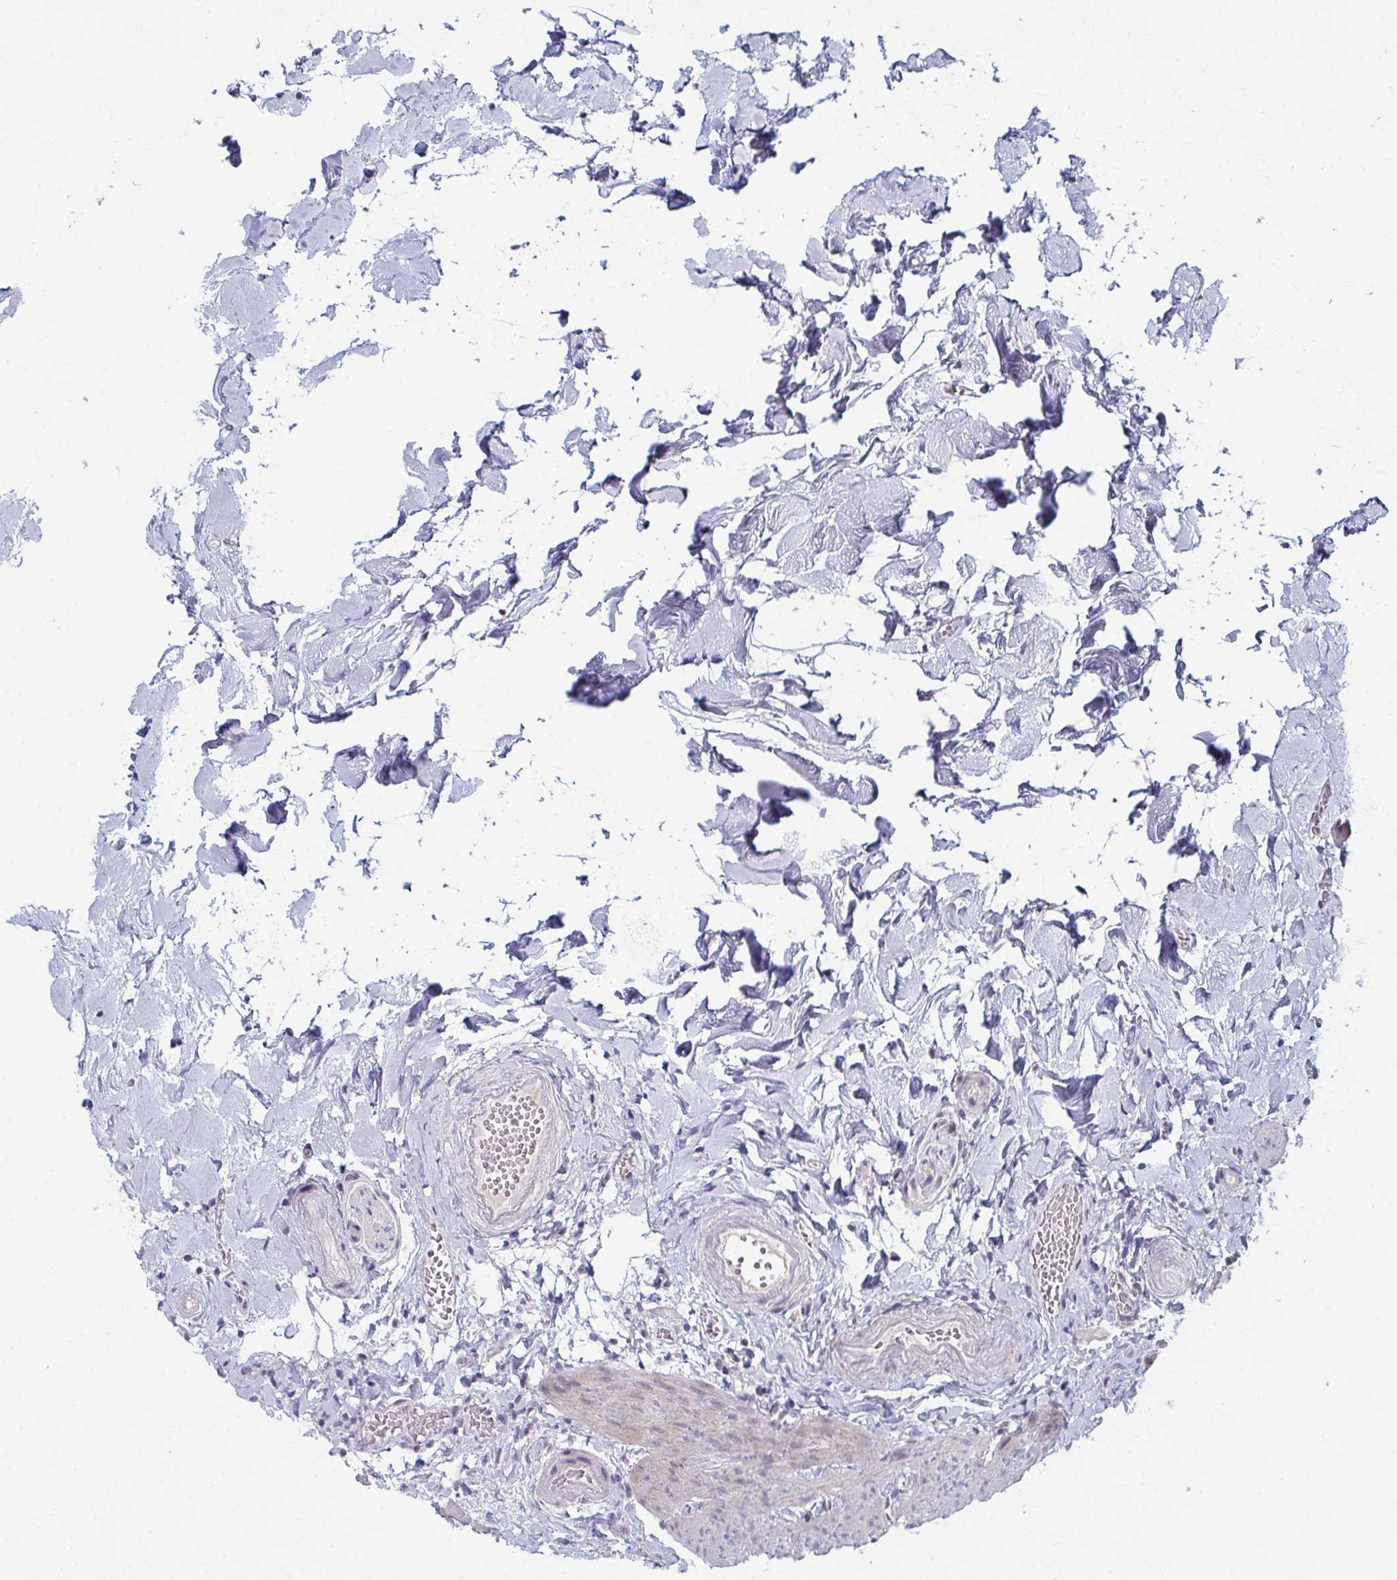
{"staining": {"intensity": "weak", "quantity": "<25%", "location": "cytoplasmic/membranous"}, "tissue": "gallbladder", "cell_type": "Glandular cells", "image_type": "normal", "snomed": [{"axis": "morphology", "description": "Normal tissue, NOS"}, {"axis": "topography", "description": "Gallbladder"}], "caption": "This micrograph is of benign gallbladder stained with immunohistochemistry (IHC) to label a protein in brown with the nuclei are counter-stained blue. There is no positivity in glandular cells. The staining was performed using DAB (3,3'-diaminobenzidine) to visualize the protein expression in brown, while the nuclei were stained in blue with hematoxylin (Magnification: 20x).", "gene": "ZNF214", "patient": {"sex": "female", "age": 63}}